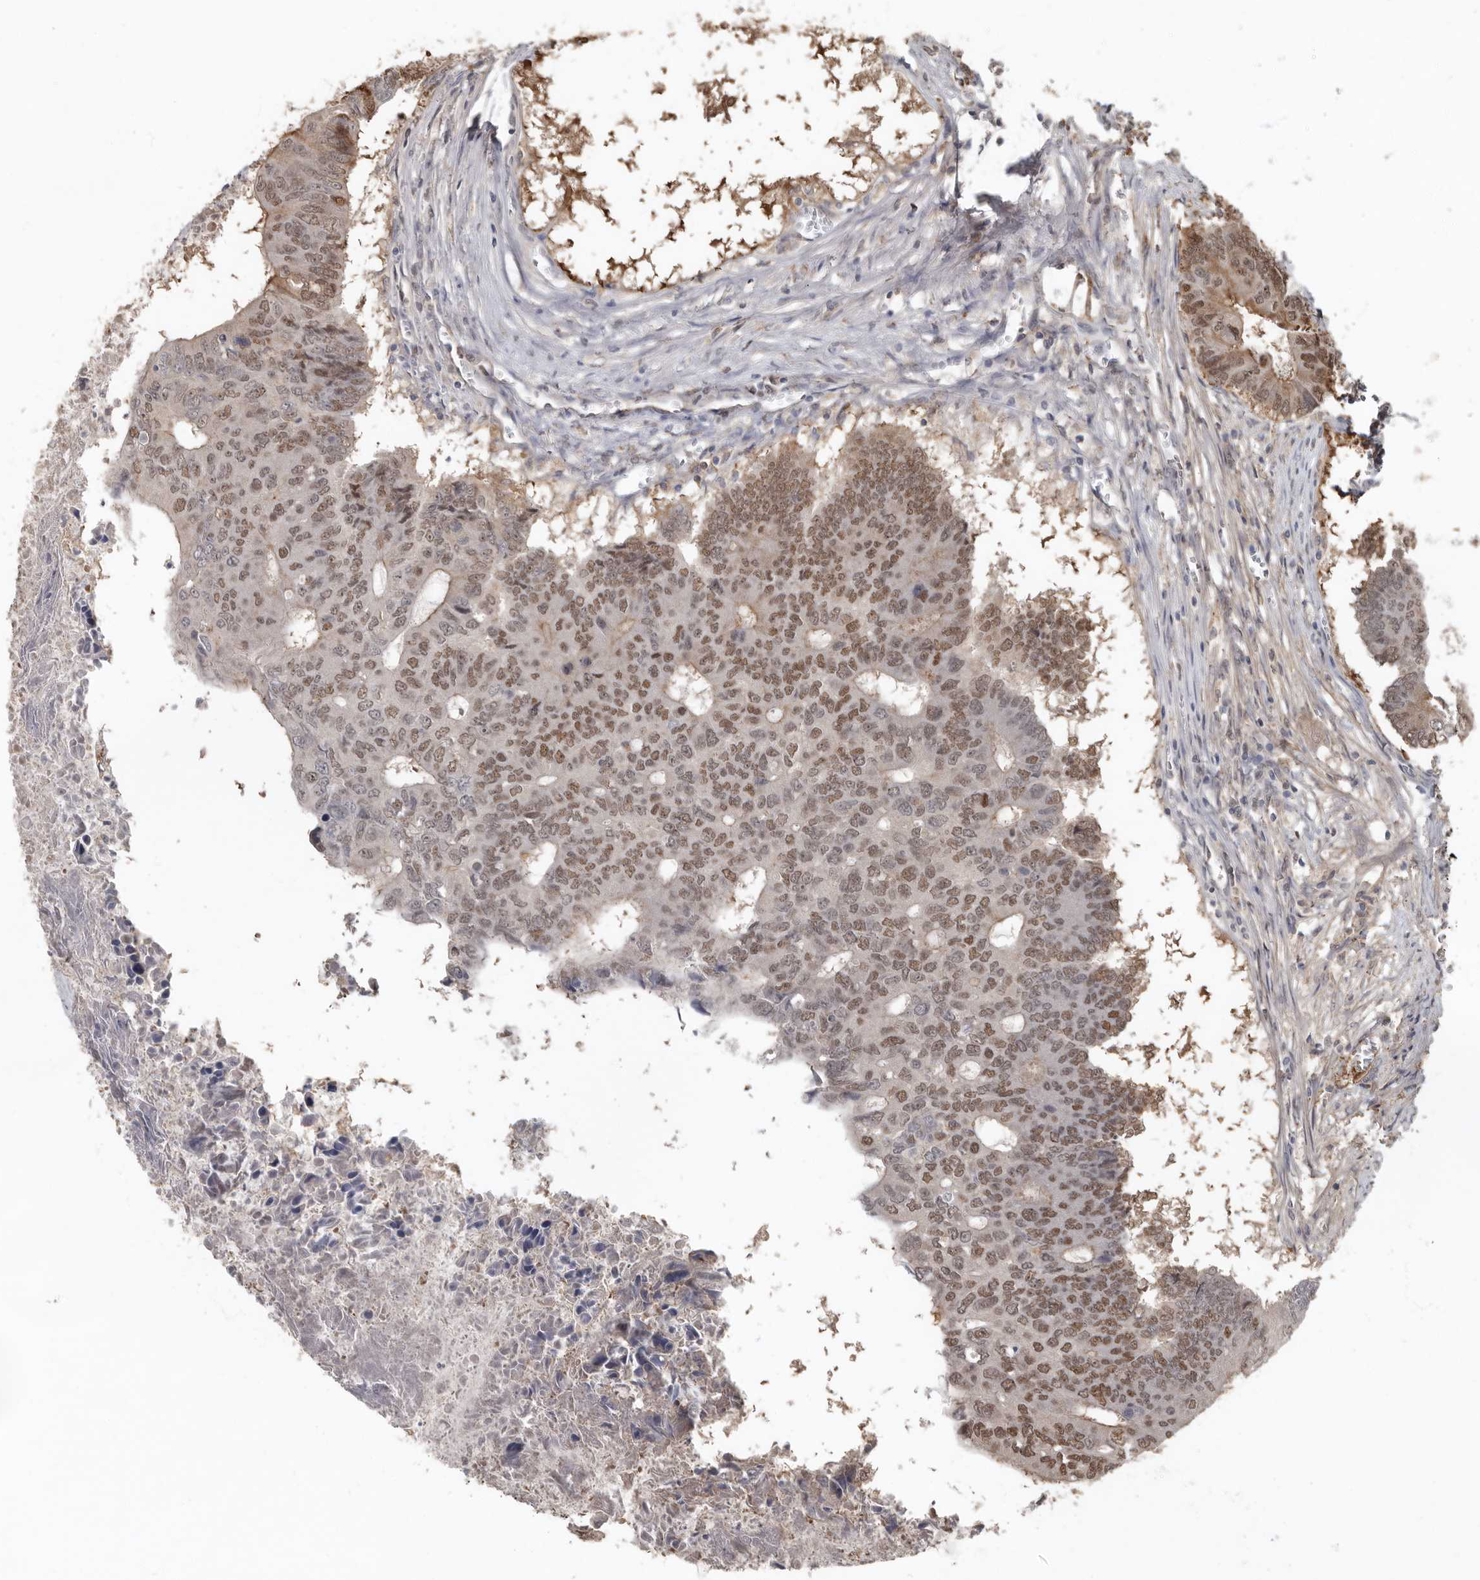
{"staining": {"intensity": "moderate", "quantity": "25%-75%", "location": "nuclear"}, "tissue": "colorectal cancer", "cell_type": "Tumor cells", "image_type": "cancer", "snomed": [{"axis": "morphology", "description": "Adenocarcinoma, NOS"}, {"axis": "topography", "description": "Colon"}], "caption": "Brown immunohistochemical staining in colorectal cancer demonstrates moderate nuclear positivity in approximately 25%-75% of tumor cells.", "gene": "LRGUK", "patient": {"sex": "male", "age": 87}}